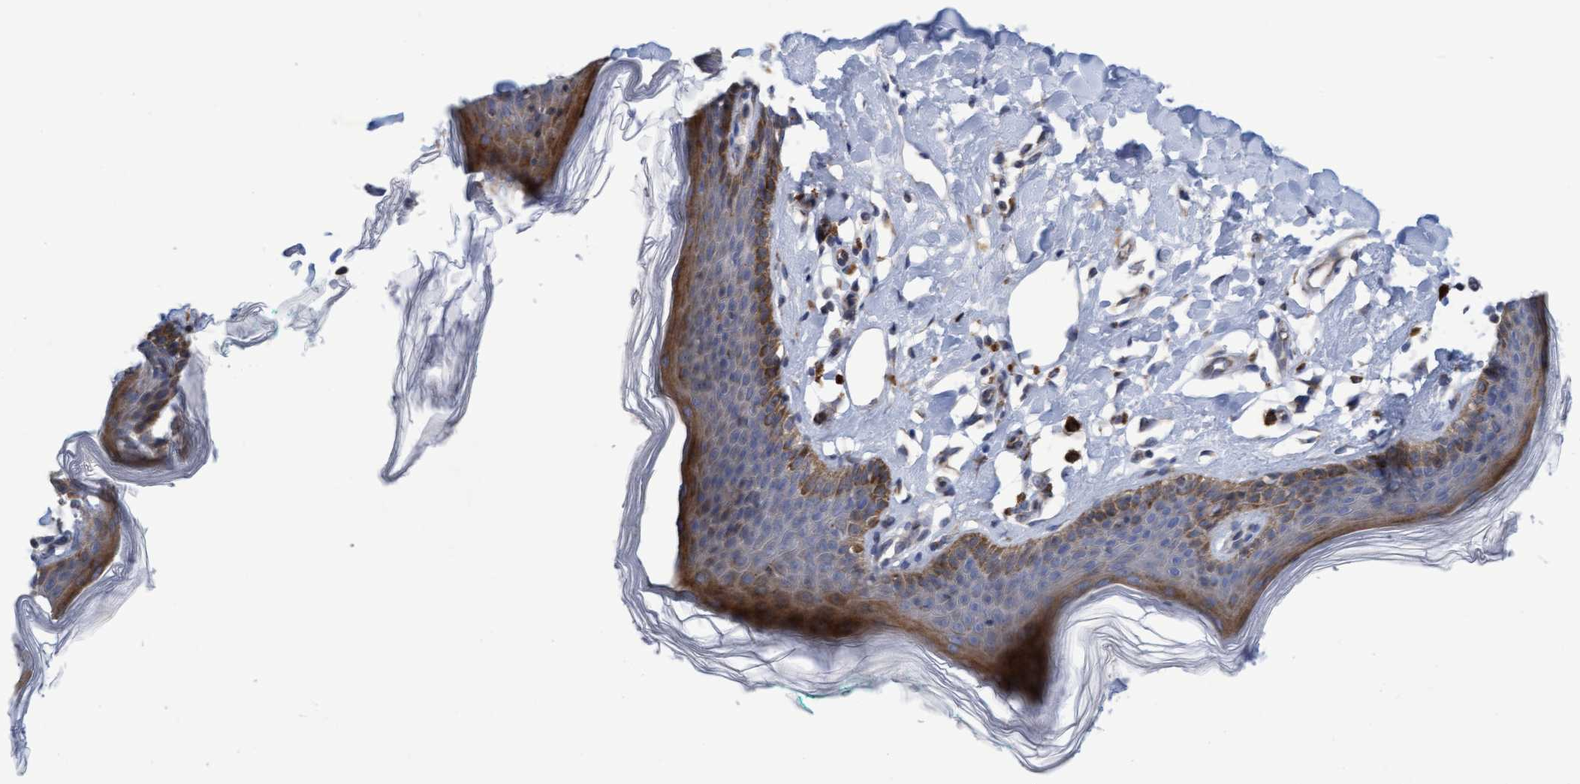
{"staining": {"intensity": "moderate", "quantity": "<25%", "location": "cytoplasmic/membranous"}, "tissue": "skin", "cell_type": "Epidermal cells", "image_type": "normal", "snomed": [{"axis": "morphology", "description": "Normal tissue, NOS"}, {"axis": "topography", "description": "Vulva"}], "caption": "IHC of normal skin shows low levels of moderate cytoplasmic/membranous expression in about <25% of epidermal cells.", "gene": "SLC28A3", "patient": {"sex": "female", "age": 66}}